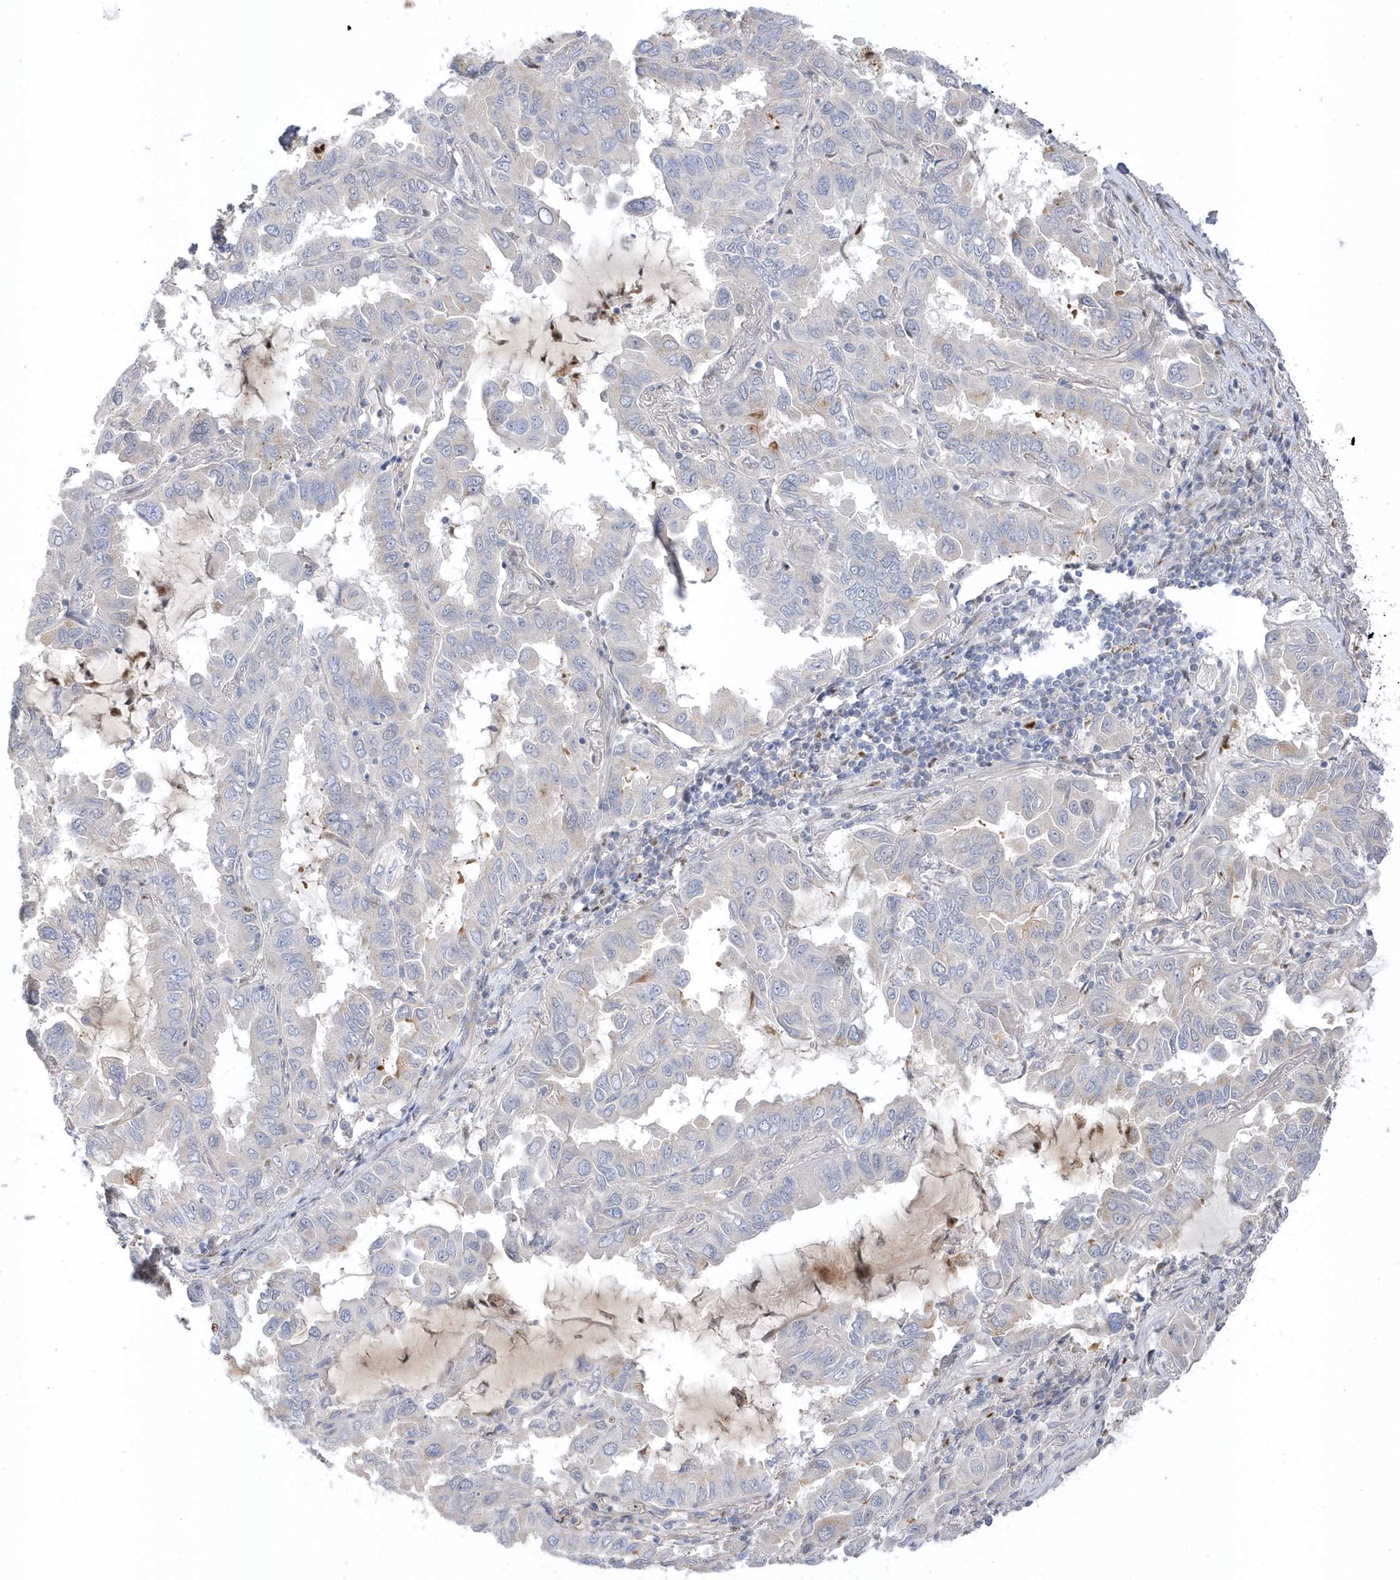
{"staining": {"intensity": "negative", "quantity": "none", "location": "none"}, "tissue": "lung cancer", "cell_type": "Tumor cells", "image_type": "cancer", "snomed": [{"axis": "morphology", "description": "Adenocarcinoma, NOS"}, {"axis": "topography", "description": "Lung"}], "caption": "The immunohistochemistry histopathology image has no significant staining in tumor cells of adenocarcinoma (lung) tissue. (DAB (3,3'-diaminobenzidine) immunohistochemistry visualized using brightfield microscopy, high magnification).", "gene": "GTPBP6", "patient": {"sex": "male", "age": 64}}